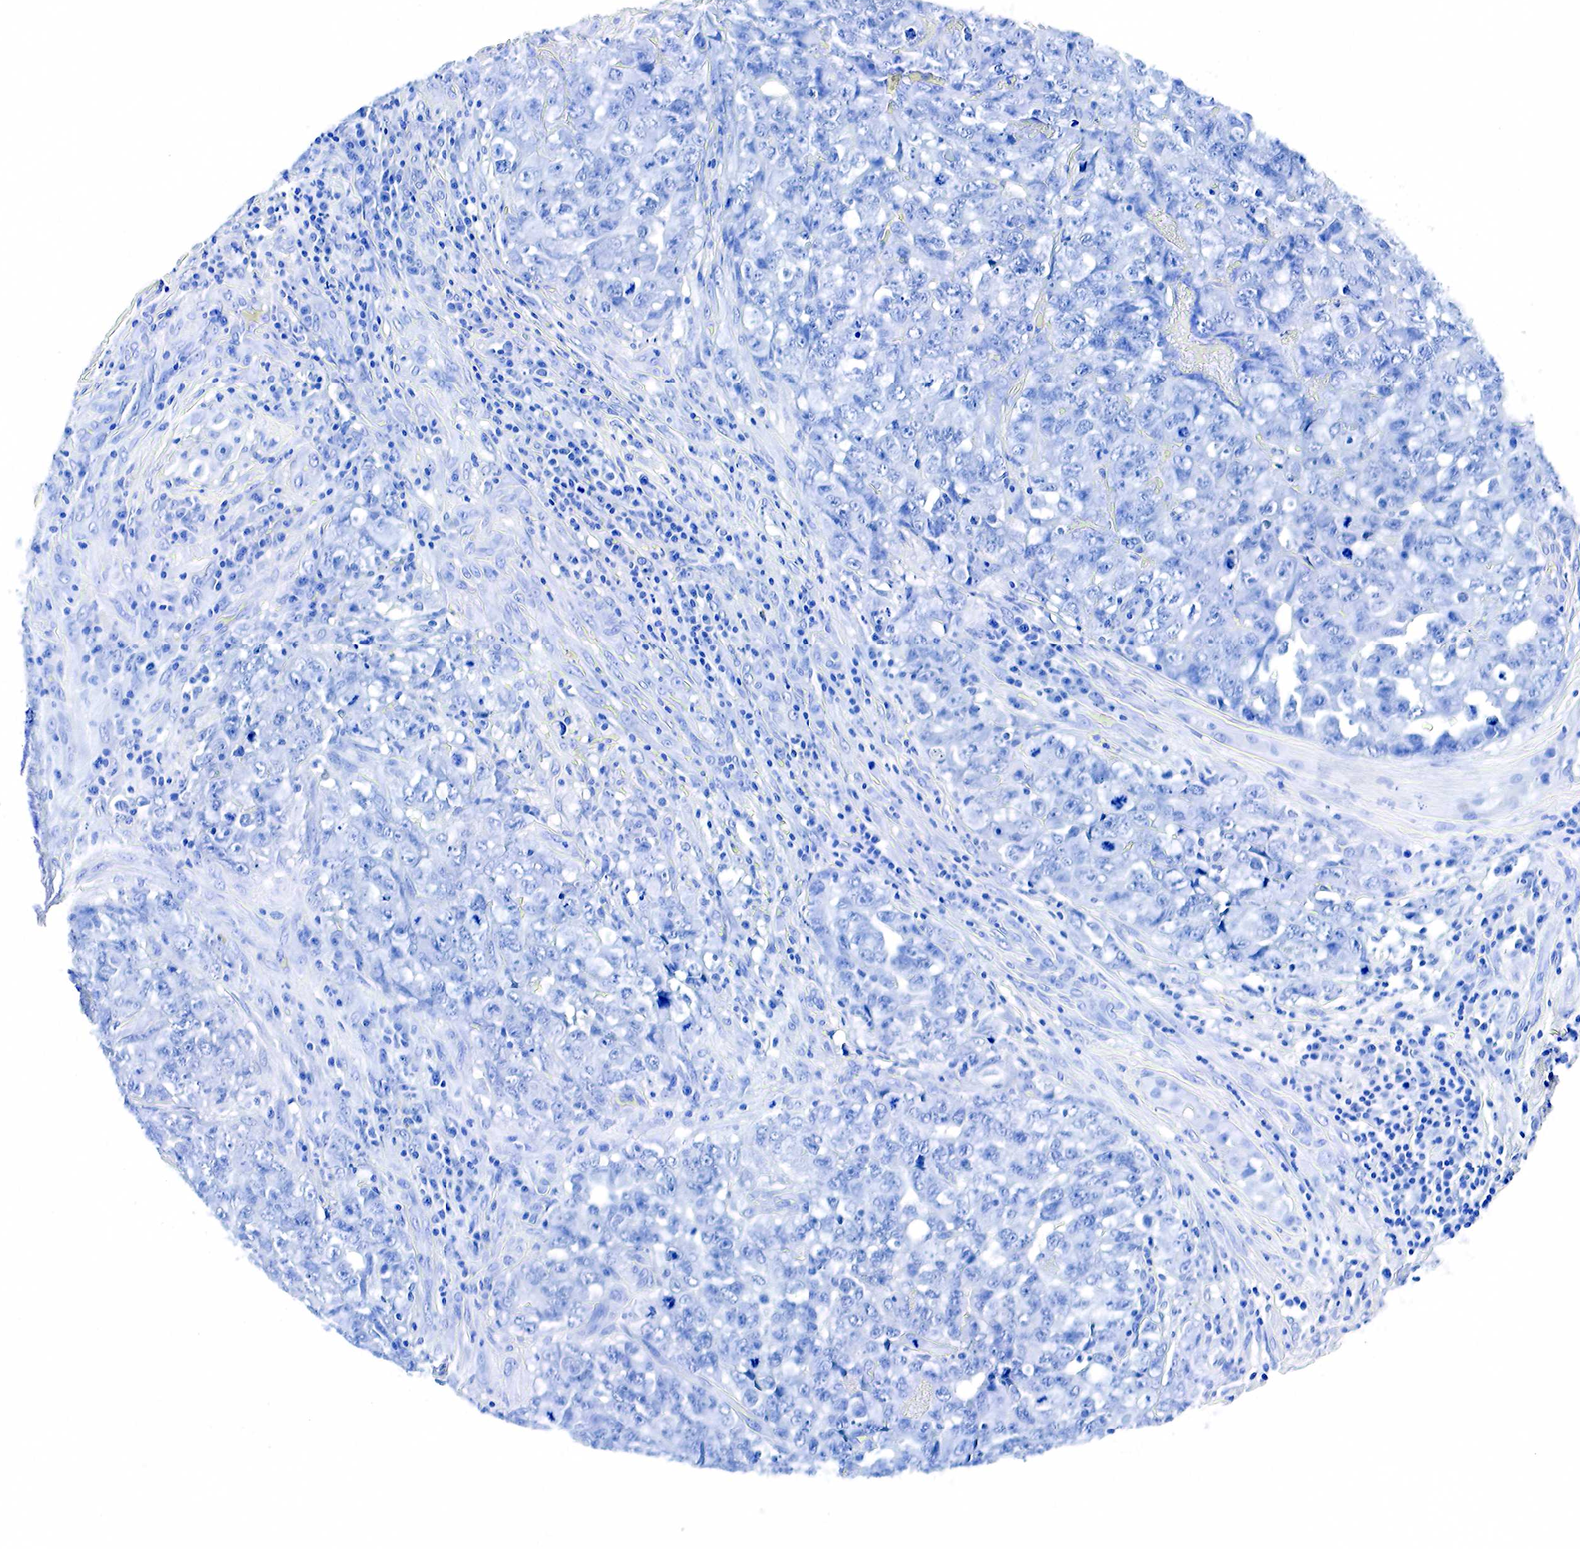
{"staining": {"intensity": "negative", "quantity": "none", "location": "none"}, "tissue": "testis cancer", "cell_type": "Tumor cells", "image_type": "cancer", "snomed": [{"axis": "morphology", "description": "Carcinoma, Embryonal, NOS"}, {"axis": "topography", "description": "Testis"}], "caption": "High power microscopy histopathology image of an immunohistochemistry image of testis cancer, revealing no significant positivity in tumor cells.", "gene": "ACP3", "patient": {"sex": "male", "age": 31}}